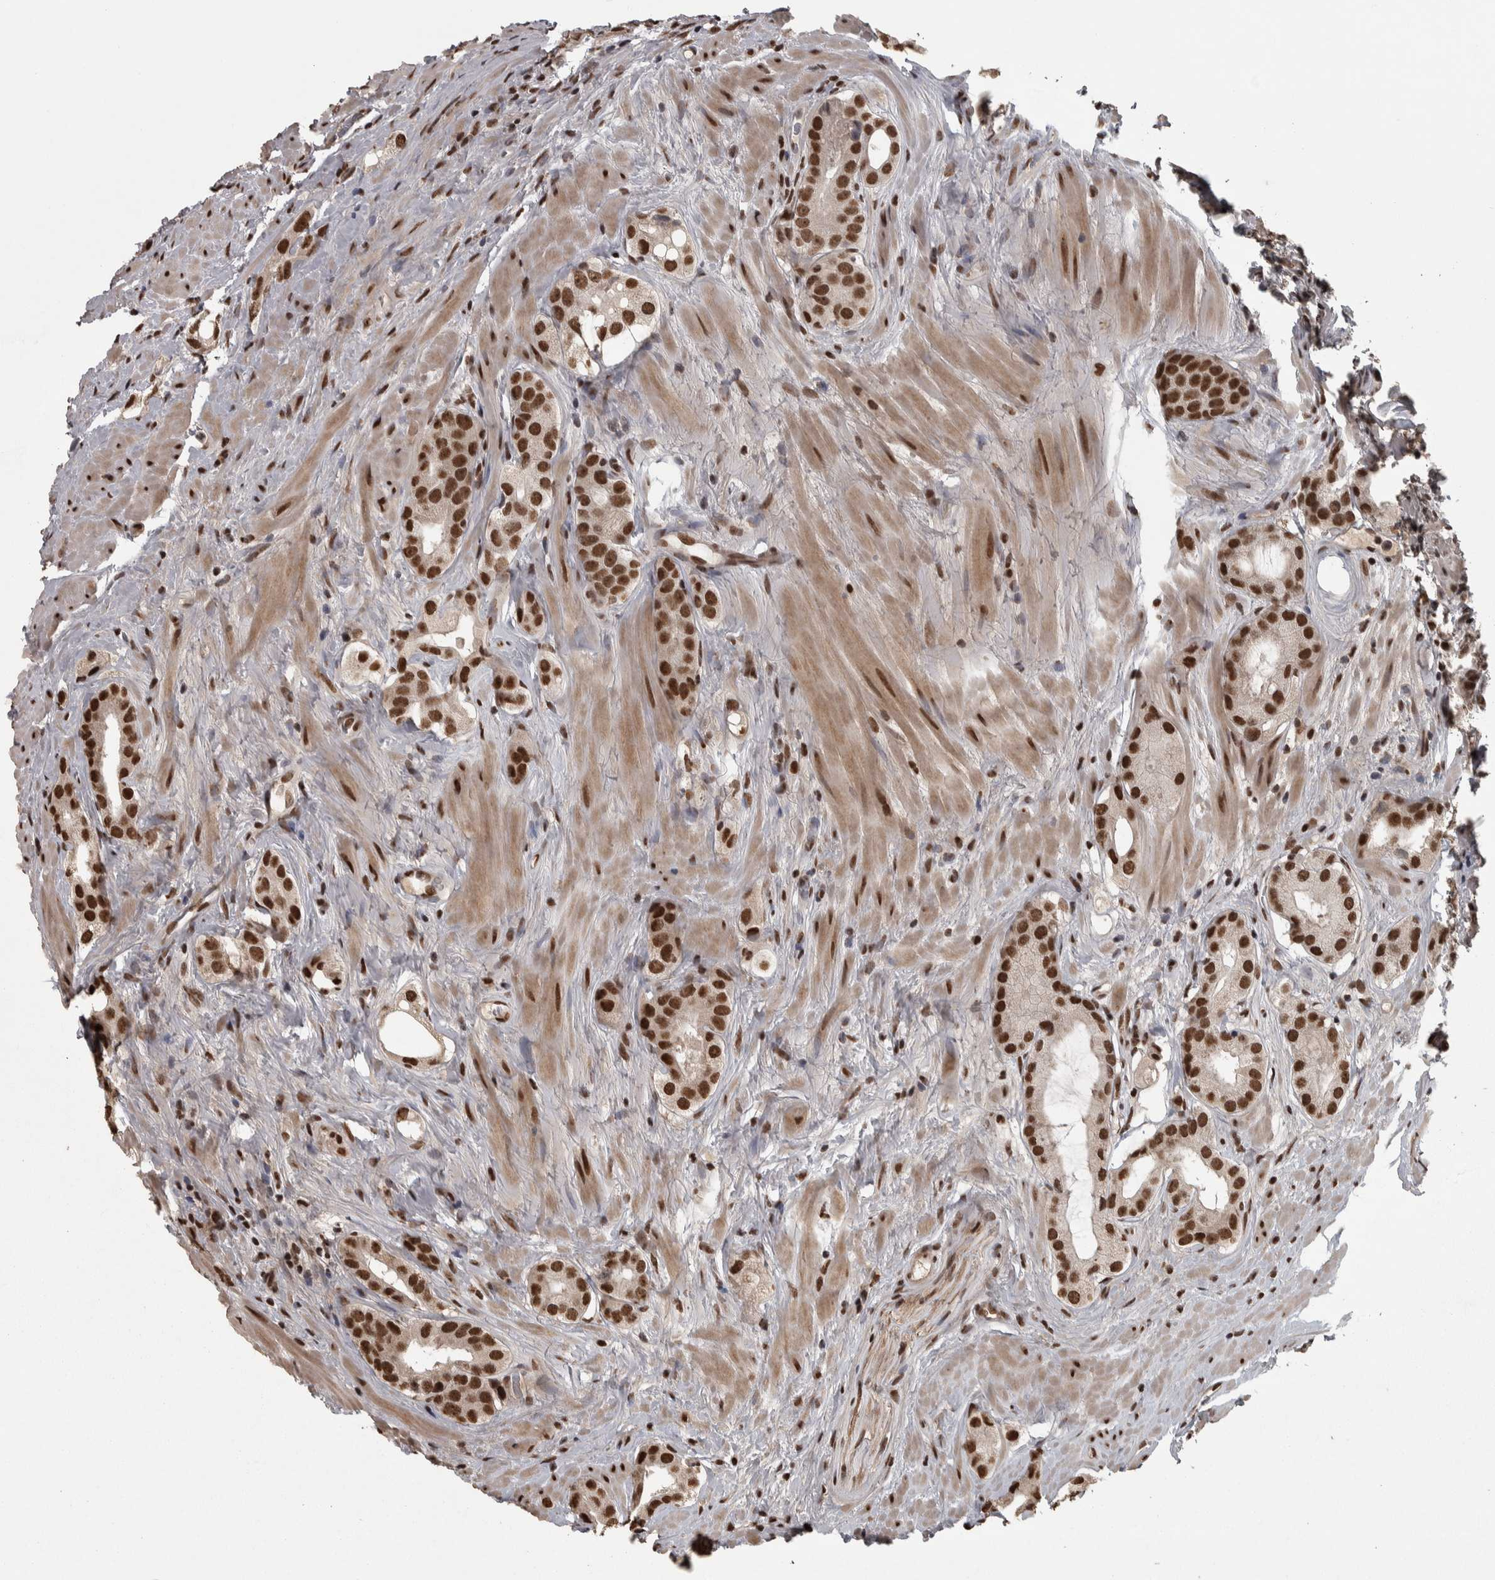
{"staining": {"intensity": "strong", "quantity": ">75%", "location": "cytoplasmic/membranous"}, "tissue": "prostate cancer", "cell_type": "Tumor cells", "image_type": "cancer", "snomed": [{"axis": "morphology", "description": "Adenocarcinoma, High grade"}, {"axis": "topography", "description": "Prostate"}], "caption": "IHC of prostate cancer (high-grade adenocarcinoma) reveals high levels of strong cytoplasmic/membranous staining in approximately >75% of tumor cells.", "gene": "ZFHX4", "patient": {"sex": "male", "age": 63}}